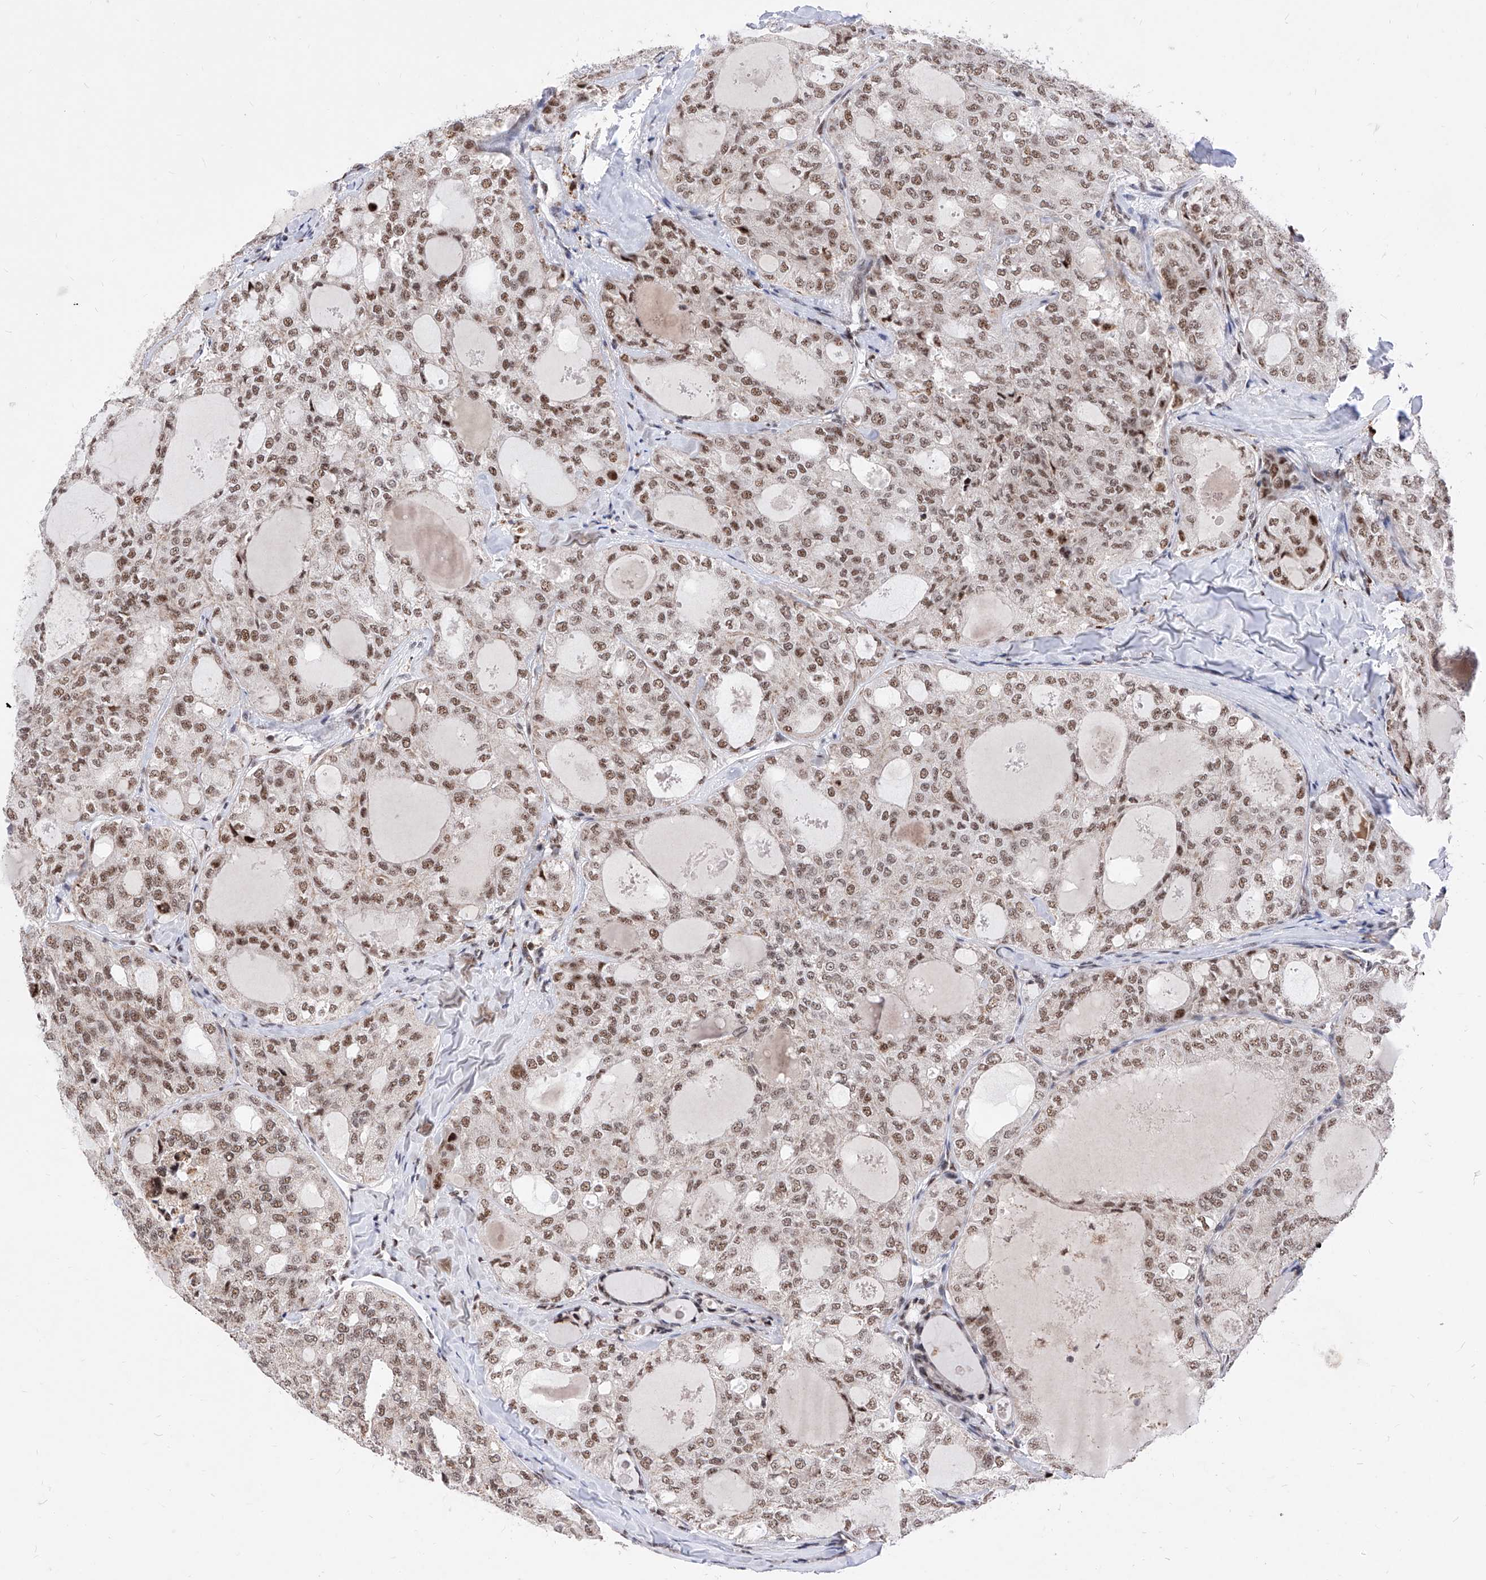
{"staining": {"intensity": "moderate", "quantity": ">75%", "location": "nuclear"}, "tissue": "thyroid cancer", "cell_type": "Tumor cells", "image_type": "cancer", "snomed": [{"axis": "morphology", "description": "Follicular adenoma carcinoma, NOS"}, {"axis": "topography", "description": "Thyroid gland"}], "caption": "Follicular adenoma carcinoma (thyroid) stained with a protein marker reveals moderate staining in tumor cells.", "gene": "PHF5A", "patient": {"sex": "male", "age": 75}}